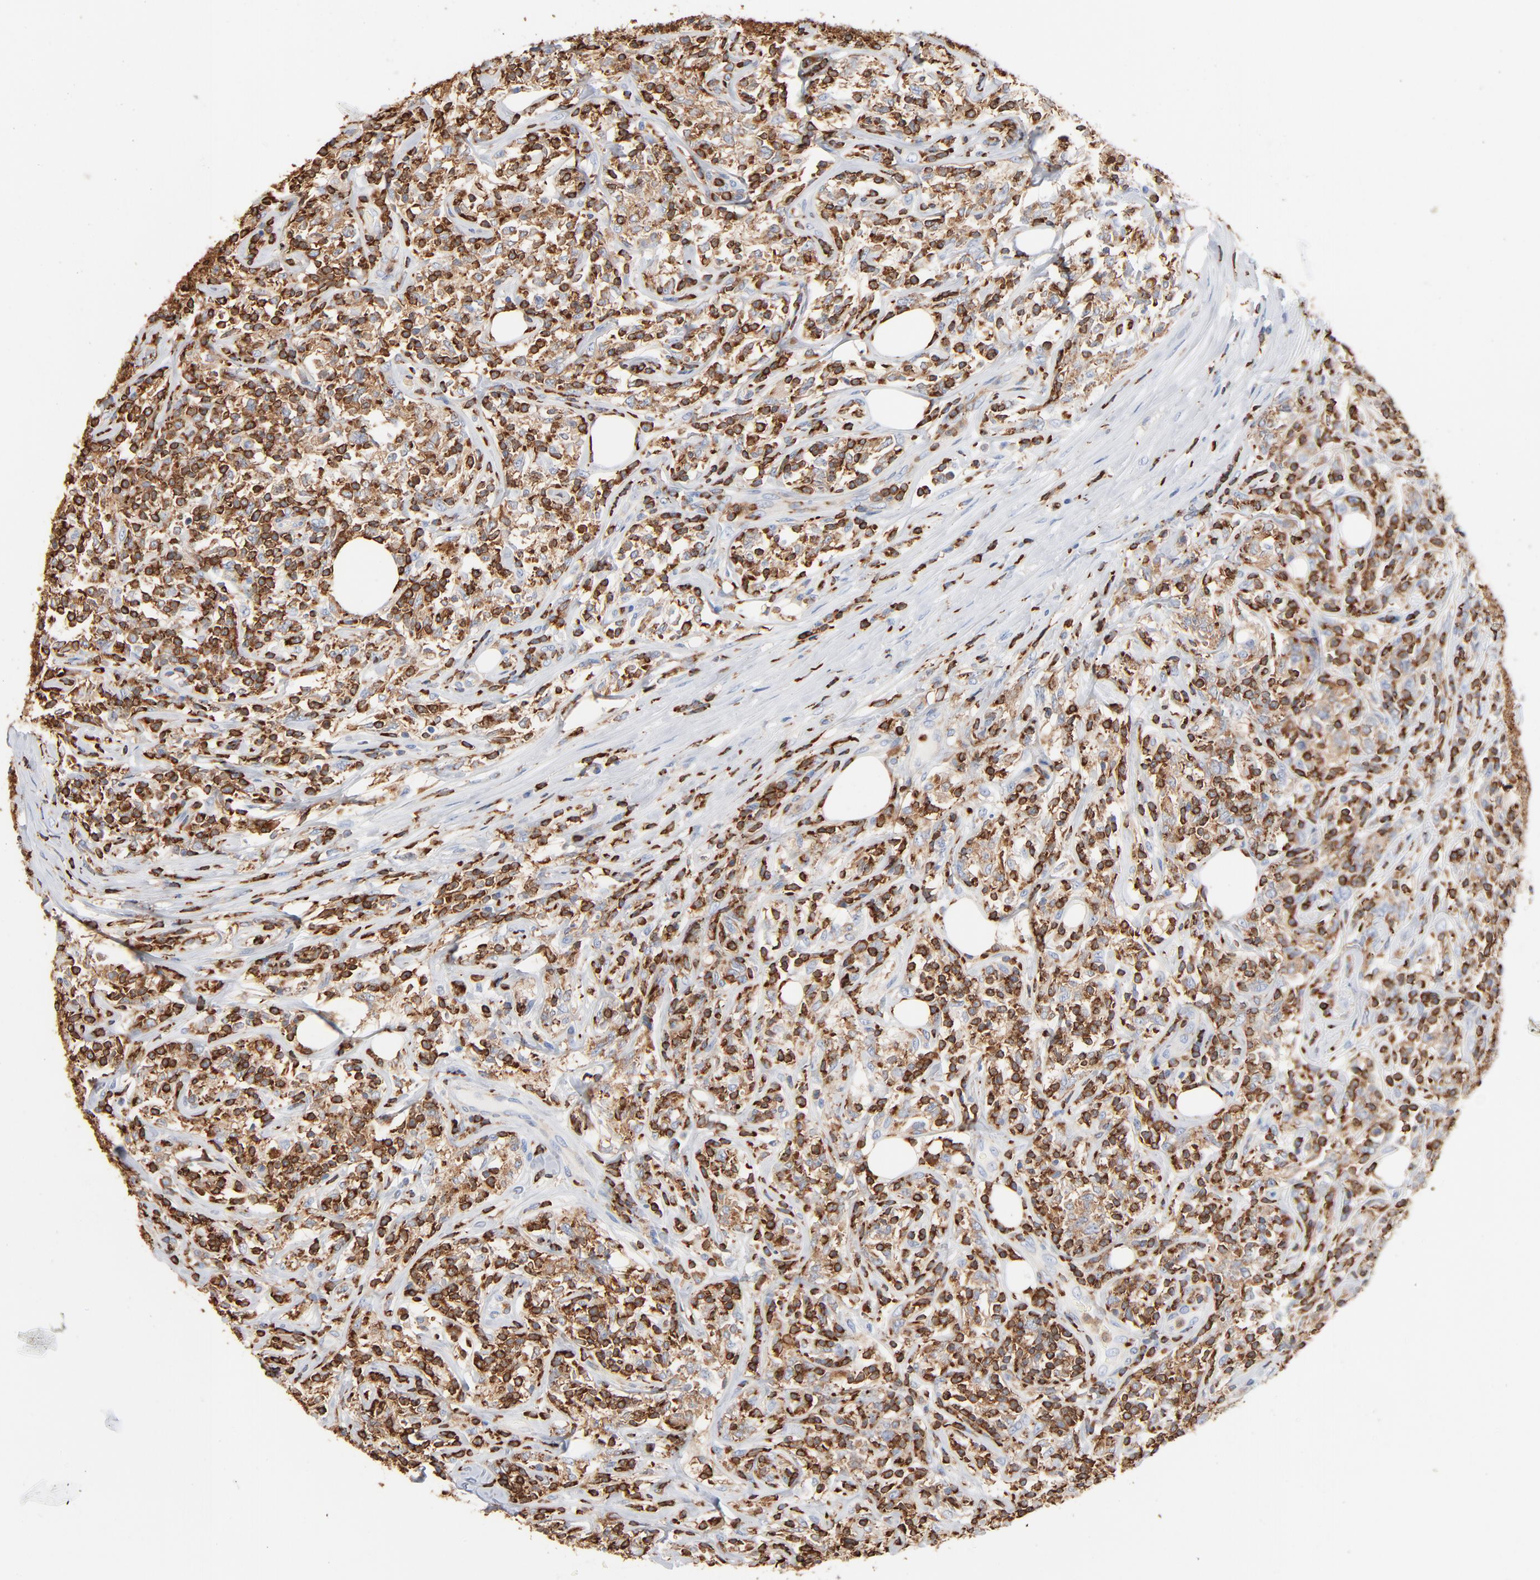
{"staining": {"intensity": "strong", "quantity": ">75%", "location": "cytoplasmic/membranous"}, "tissue": "lymphoma", "cell_type": "Tumor cells", "image_type": "cancer", "snomed": [{"axis": "morphology", "description": "Malignant lymphoma, non-Hodgkin's type, High grade"}, {"axis": "topography", "description": "Lymph node"}], "caption": "Protein expression by immunohistochemistry (IHC) displays strong cytoplasmic/membranous positivity in approximately >75% of tumor cells in lymphoma.", "gene": "SH3KBP1", "patient": {"sex": "female", "age": 84}}